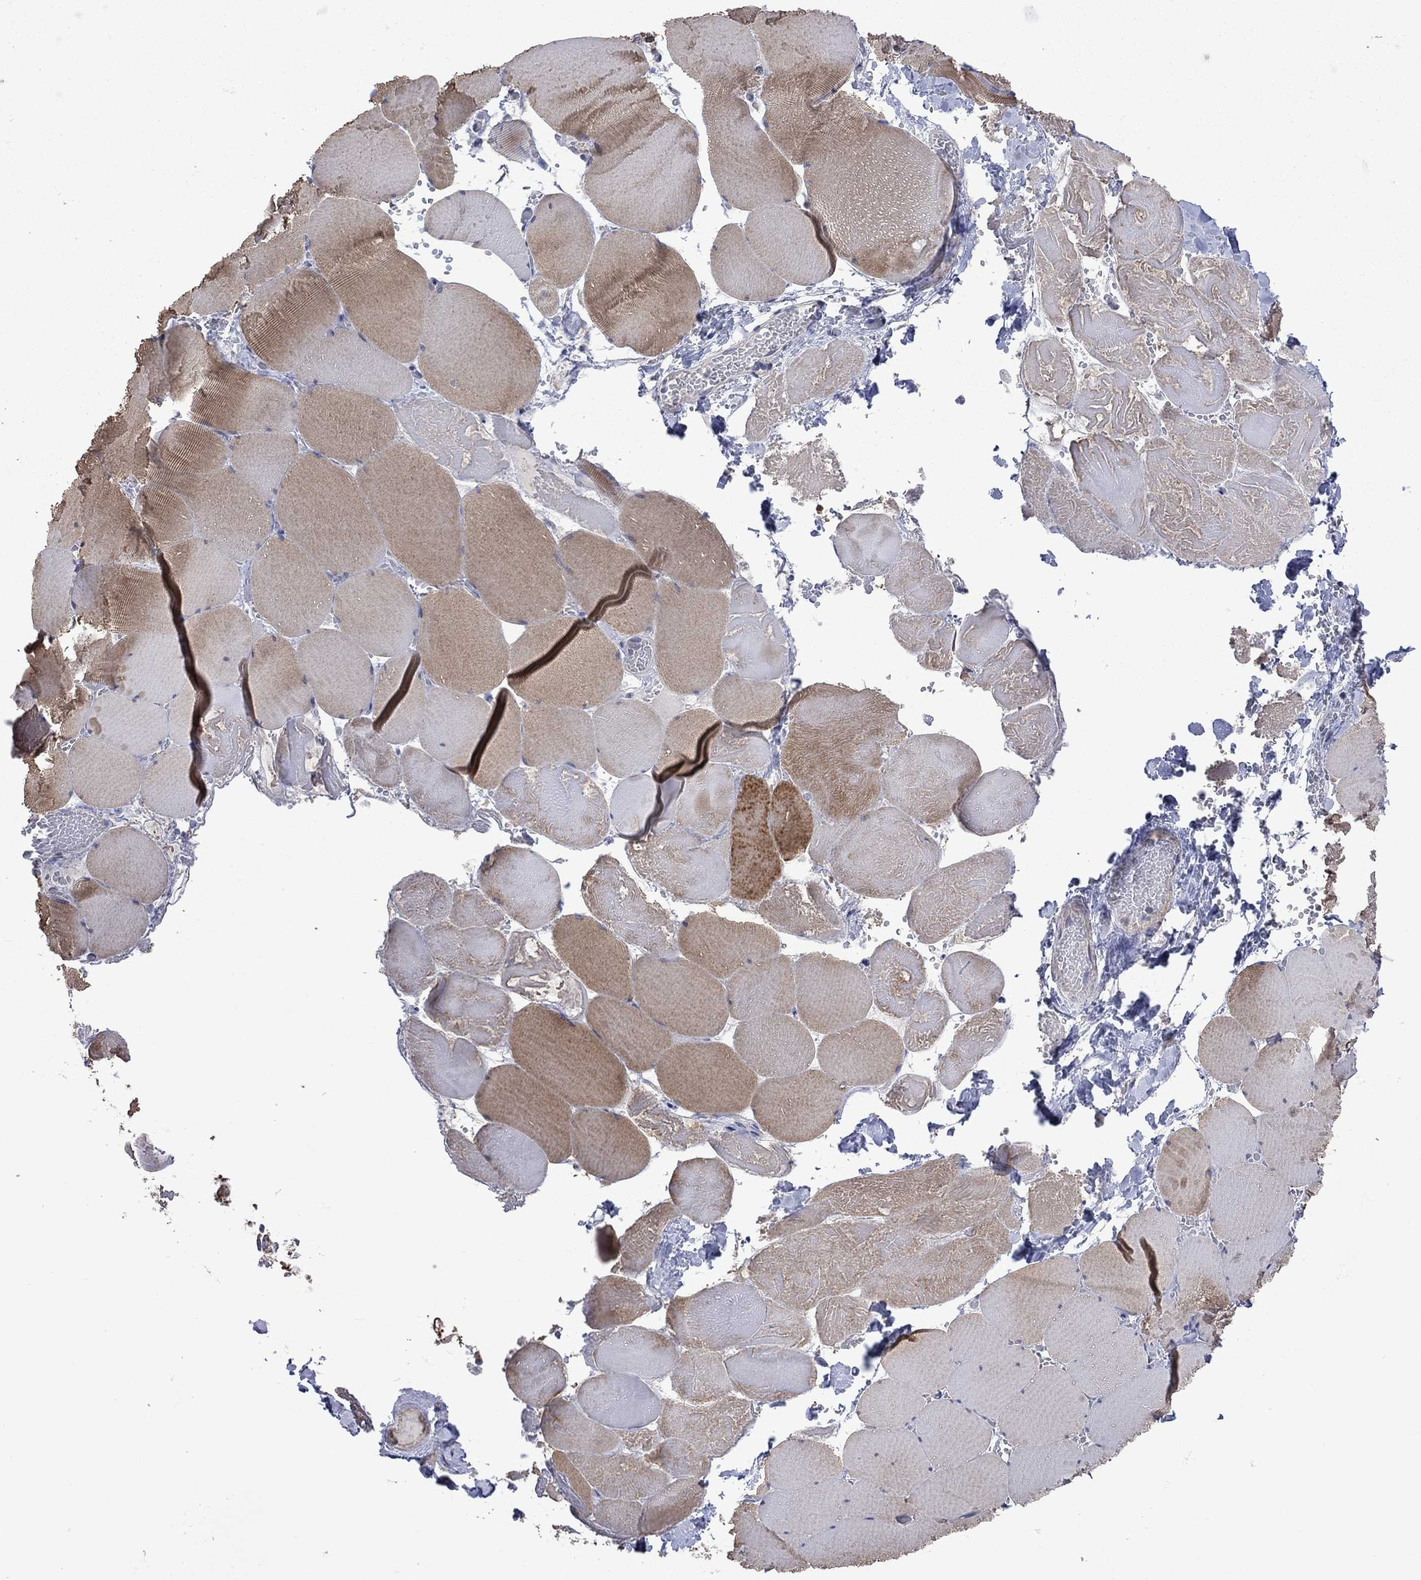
{"staining": {"intensity": "moderate", "quantity": "<25%", "location": "cytoplasmic/membranous"}, "tissue": "skeletal muscle", "cell_type": "Myocytes", "image_type": "normal", "snomed": [{"axis": "morphology", "description": "Normal tissue, NOS"}, {"axis": "morphology", "description": "Malignant melanoma, Metastatic site"}, {"axis": "topography", "description": "Skeletal muscle"}], "caption": "Immunohistochemistry staining of normal skeletal muscle, which shows low levels of moderate cytoplasmic/membranous staining in approximately <25% of myocytes indicating moderate cytoplasmic/membranous protein positivity. The staining was performed using DAB (3,3'-diaminobenzidine) (brown) for protein detection and nuclei were counterstained in hematoxylin (blue).", "gene": "FURIN", "patient": {"sex": "male", "age": 50}}